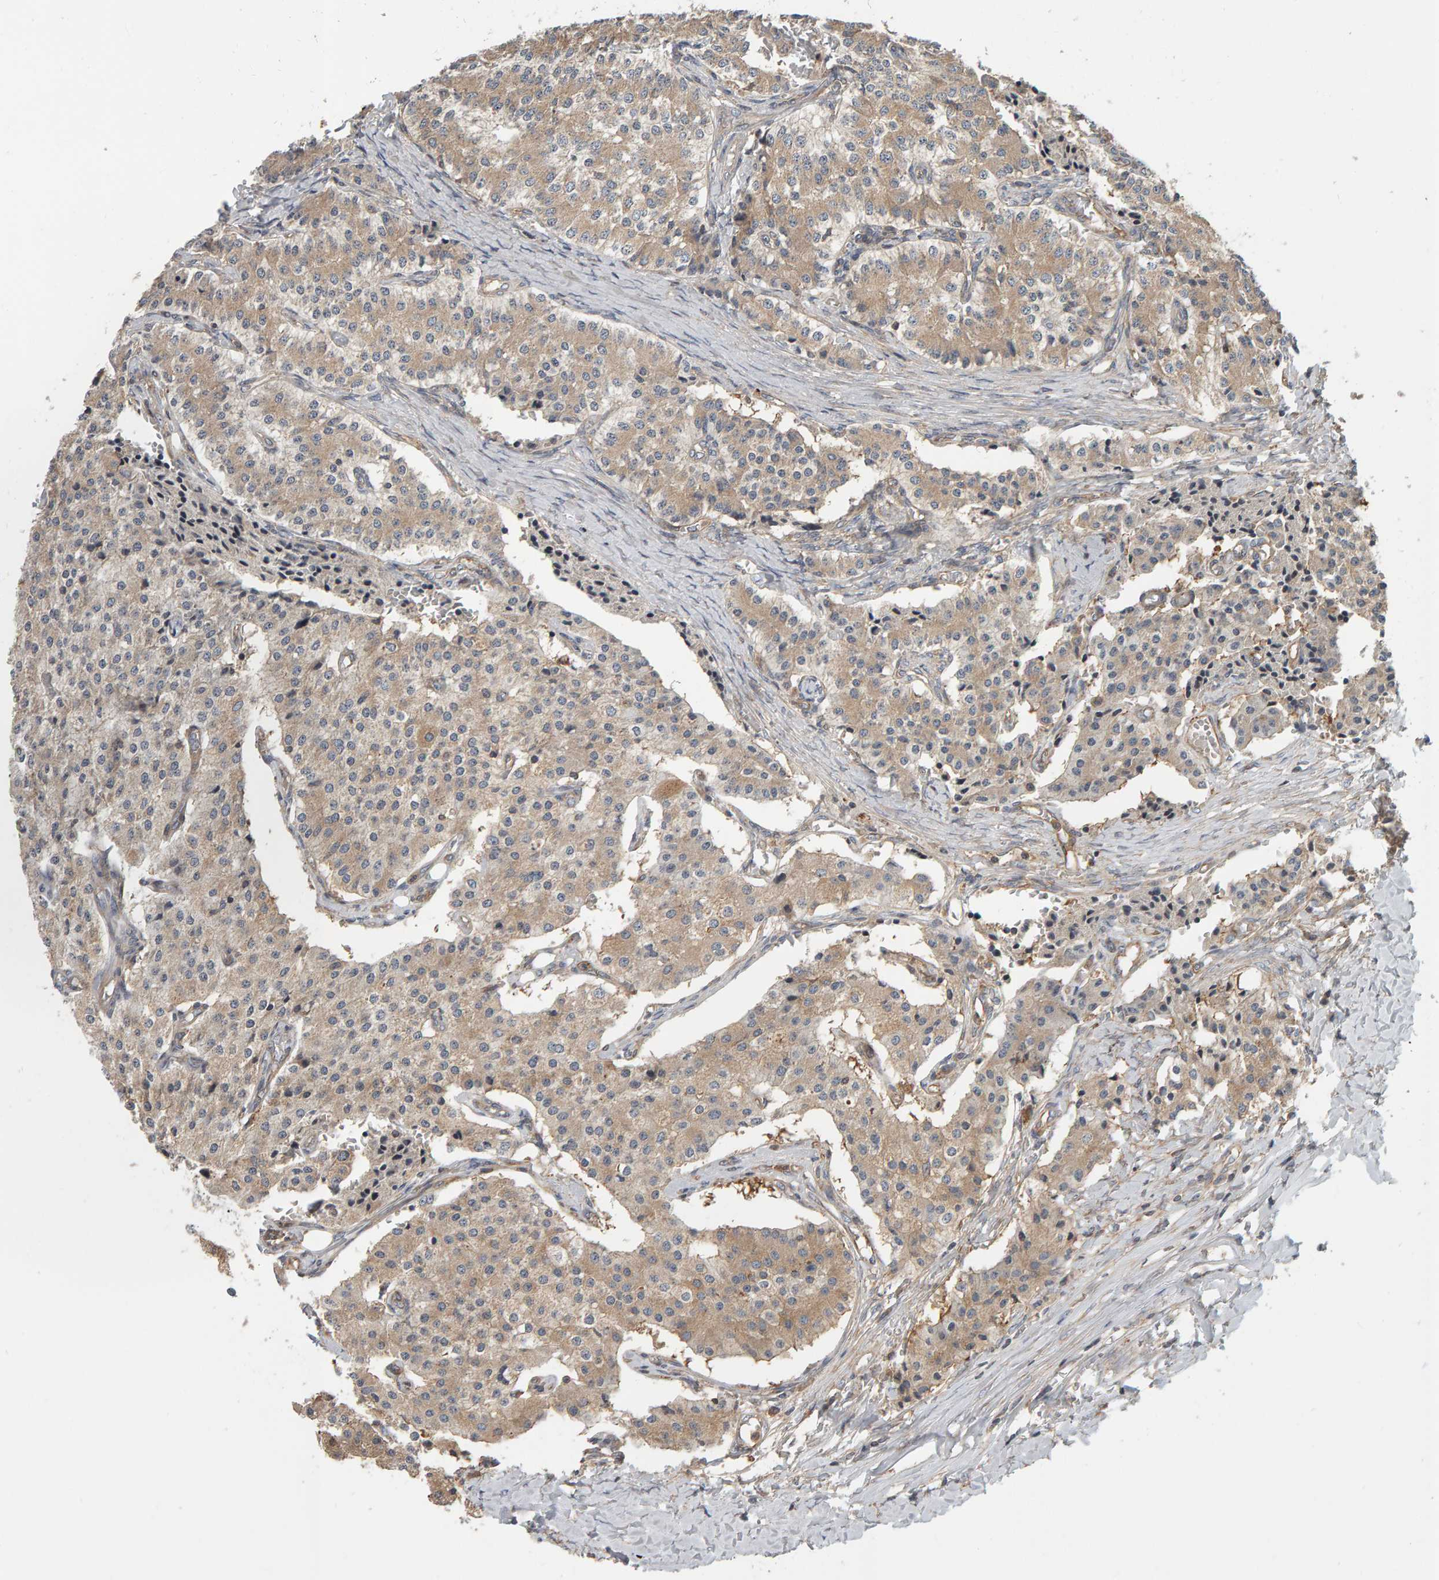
{"staining": {"intensity": "weak", "quantity": ">75%", "location": "cytoplasmic/membranous"}, "tissue": "carcinoid", "cell_type": "Tumor cells", "image_type": "cancer", "snomed": [{"axis": "morphology", "description": "Carcinoid, malignant, NOS"}, {"axis": "topography", "description": "Colon"}], "caption": "Immunohistochemistry (IHC) (DAB (3,3'-diaminobenzidine)) staining of human carcinoid demonstrates weak cytoplasmic/membranous protein positivity in approximately >75% of tumor cells.", "gene": "C9orf72", "patient": {"sex": "female", "age": 52}}